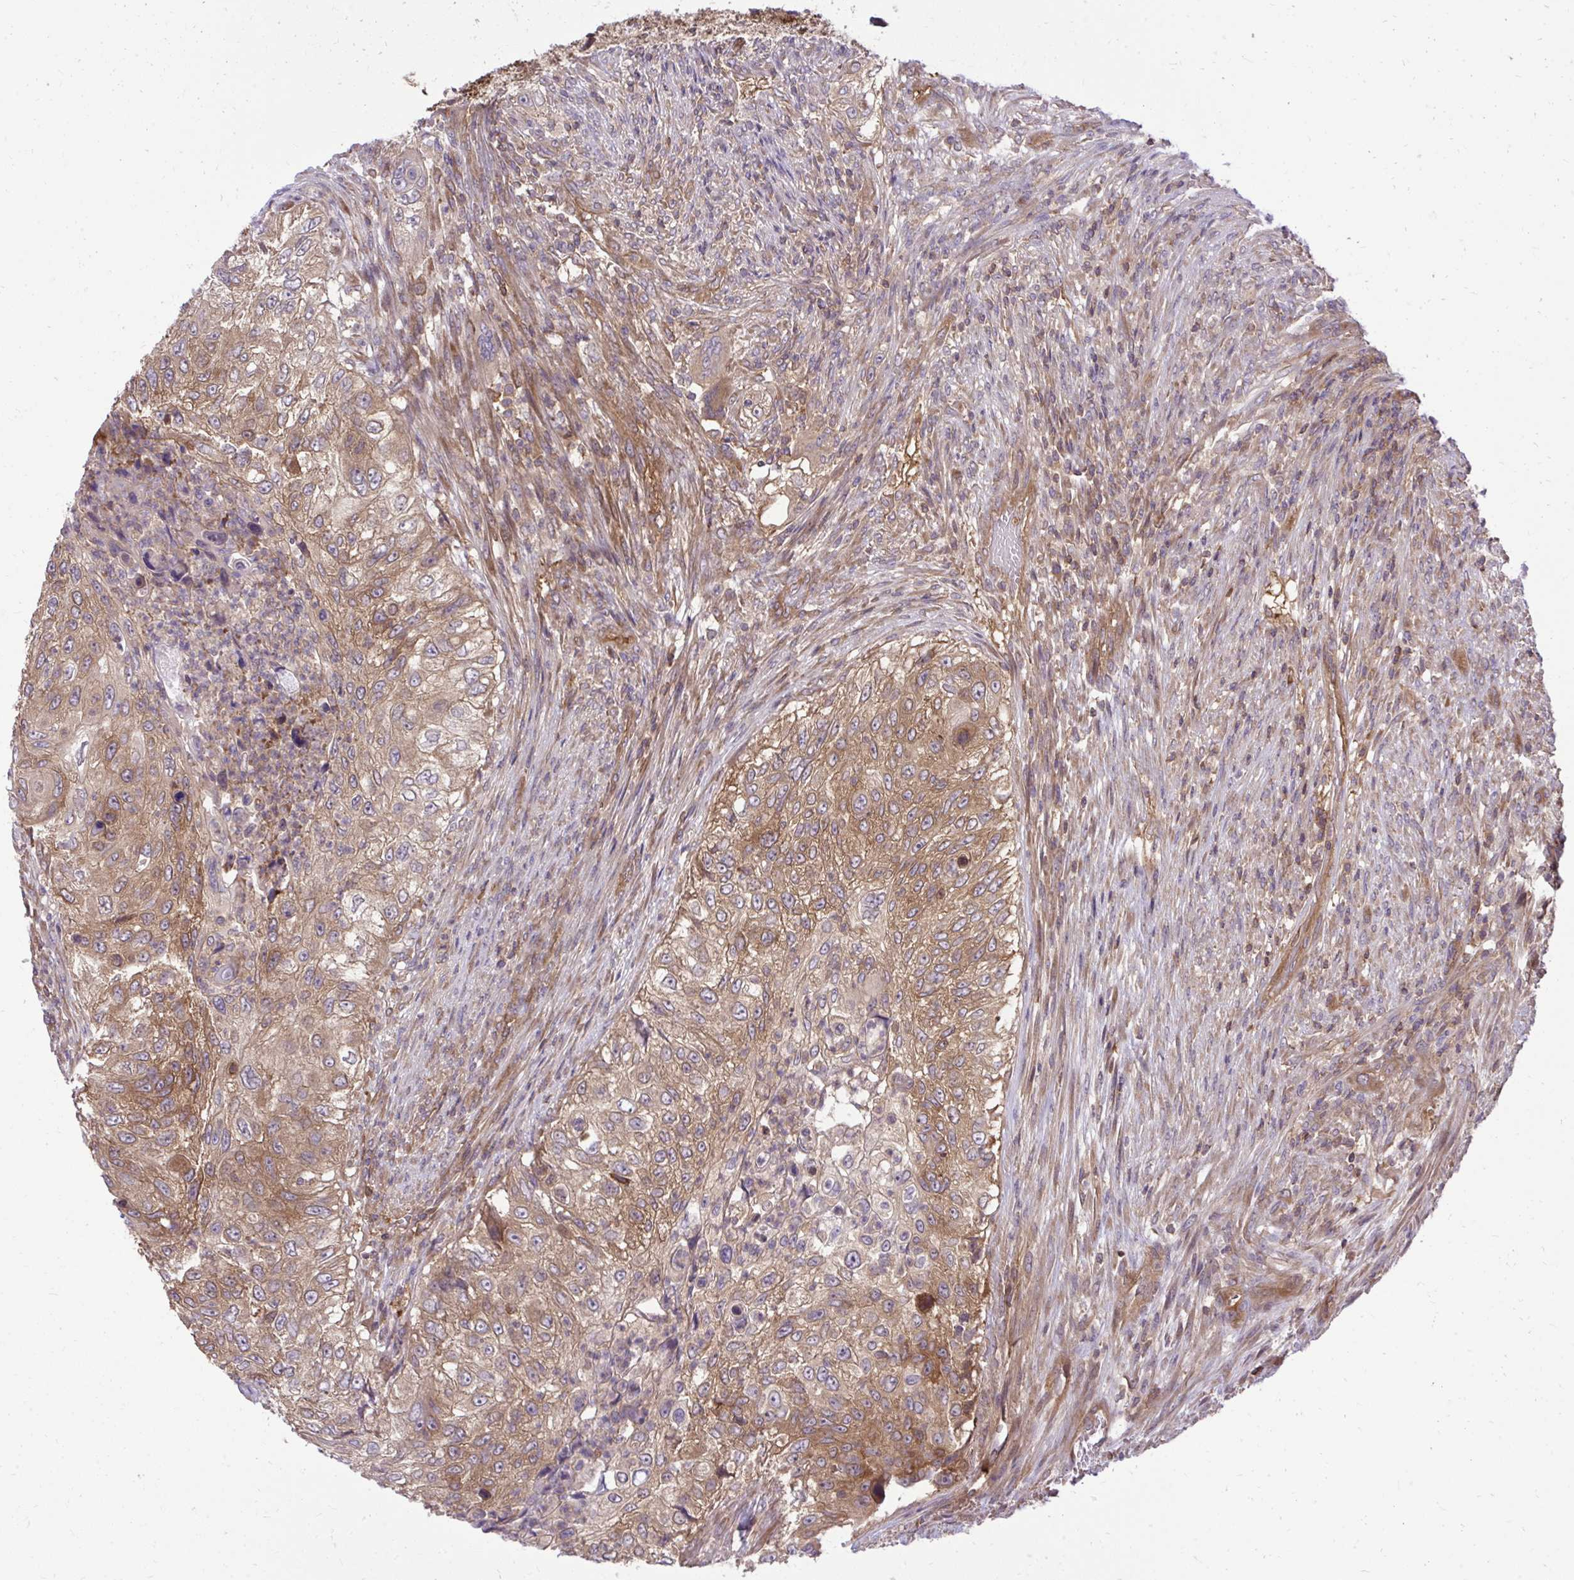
{"staining": {"intensity": "moderate", "quantity": "25%-75%", "location": "cytoplasmic/membranous"}, "tissue": "urothelial cancer", "cell_type": "Tumor cells", "image_type": "cancer", "snomed": [{"axis": "morphology", "description": "Urothelial carcinoma, High grade"}, {"axis": "topography", "description": "Urinary bladder"}], "caption": "A histopathology image of urothelial cancer stained for a protein reveals moderate cytoplasmic/membranous brown staining in tumor cells.", "gene": "PPP5C", "patient": {"sex": "female", "age": 60}}